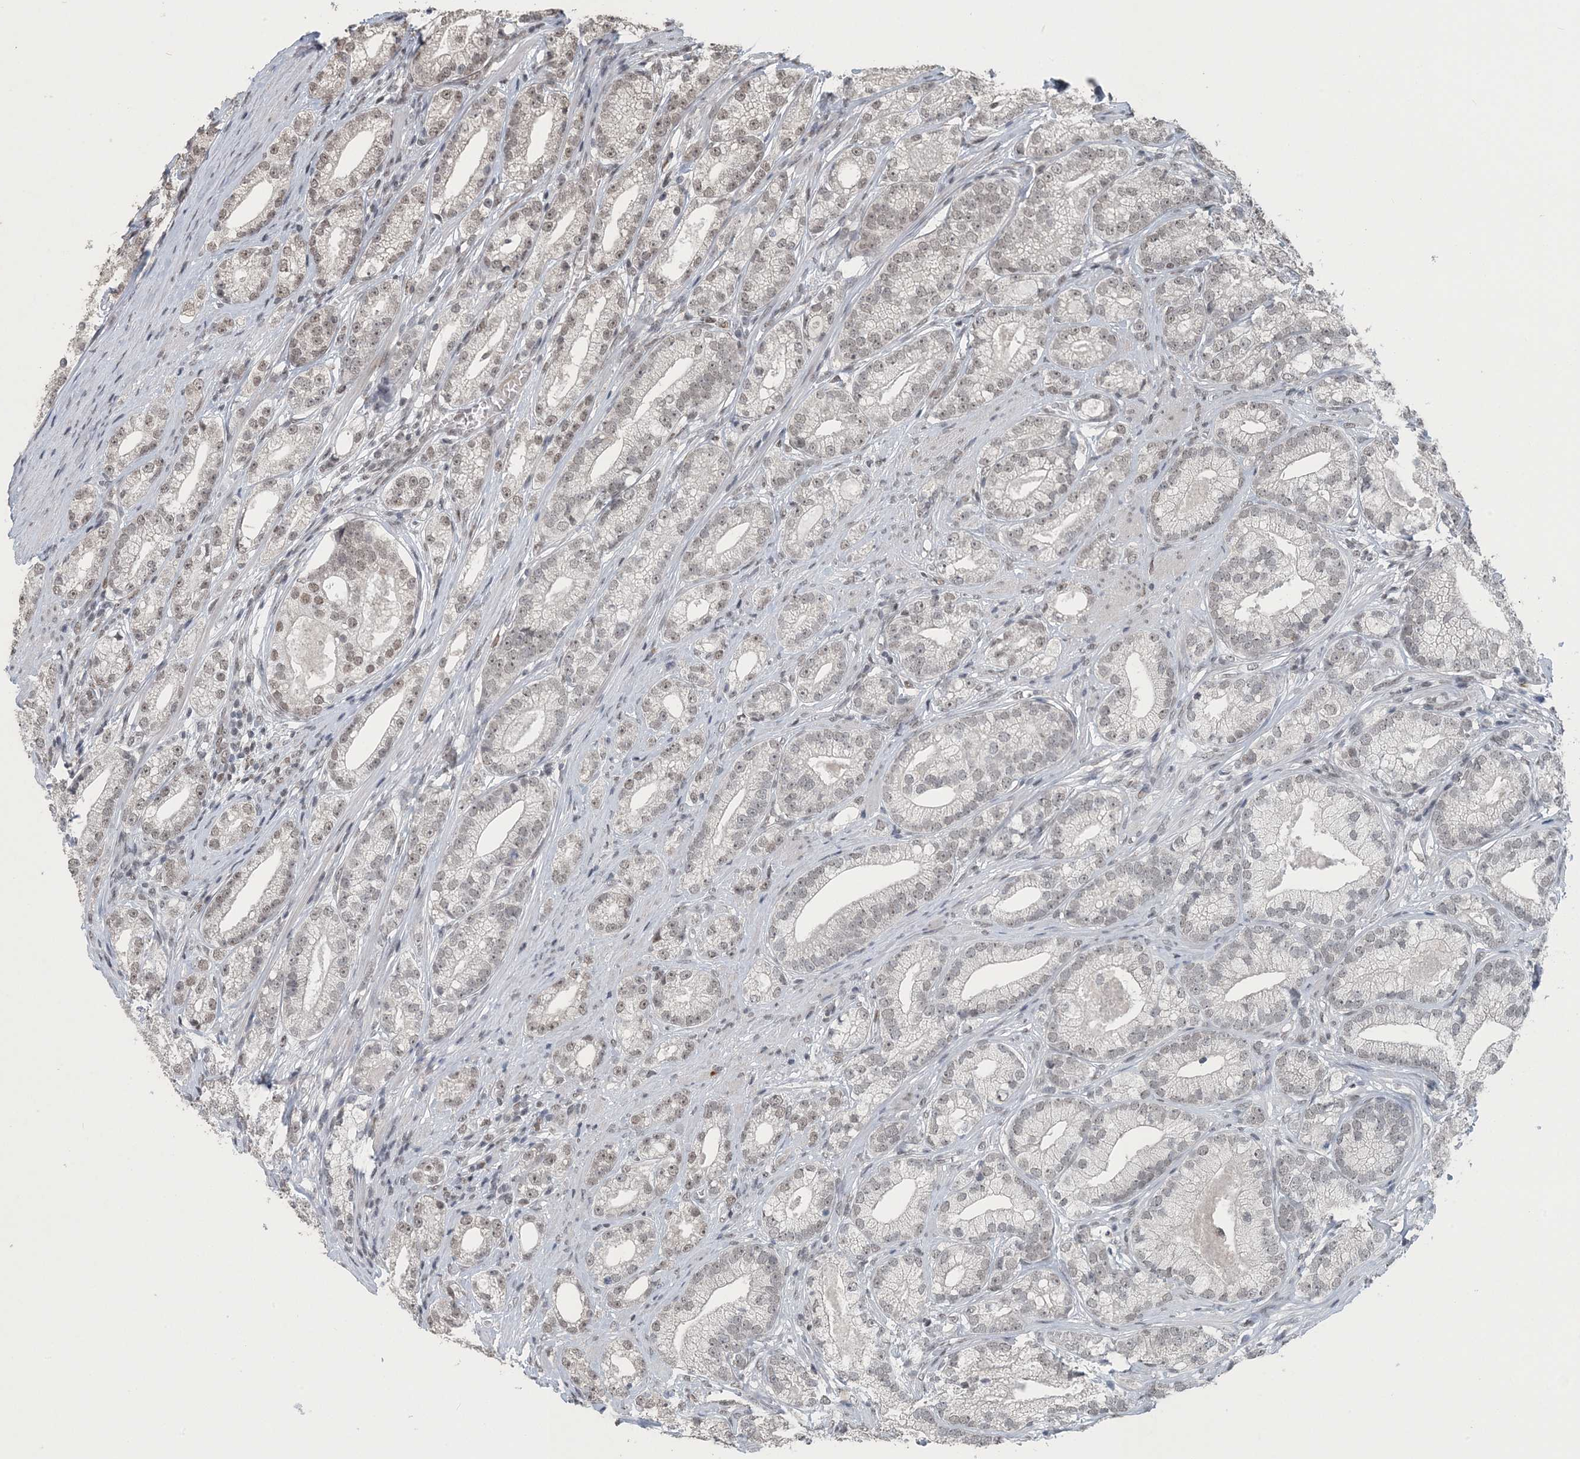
{"staining": {"intensity": "weak", "quantity": "<25%", "location": "nuclear"}, "tissue": "prostate cancer", "cell_type": "Tumor cells", "image_type": "cancer", "snomed": [{"axis": "morphology", "description": "Adenocarcinoma, High grade"}, {"axis": "topography", "description": "Prostate"}], "caption": "Histopathology image shows no protein expression in tumor cells of prostate cancer (adenocarcinoma (high-grade)) tissue.", "gene": "MBD2", "patient": {"sex": "male", "age": 69}}